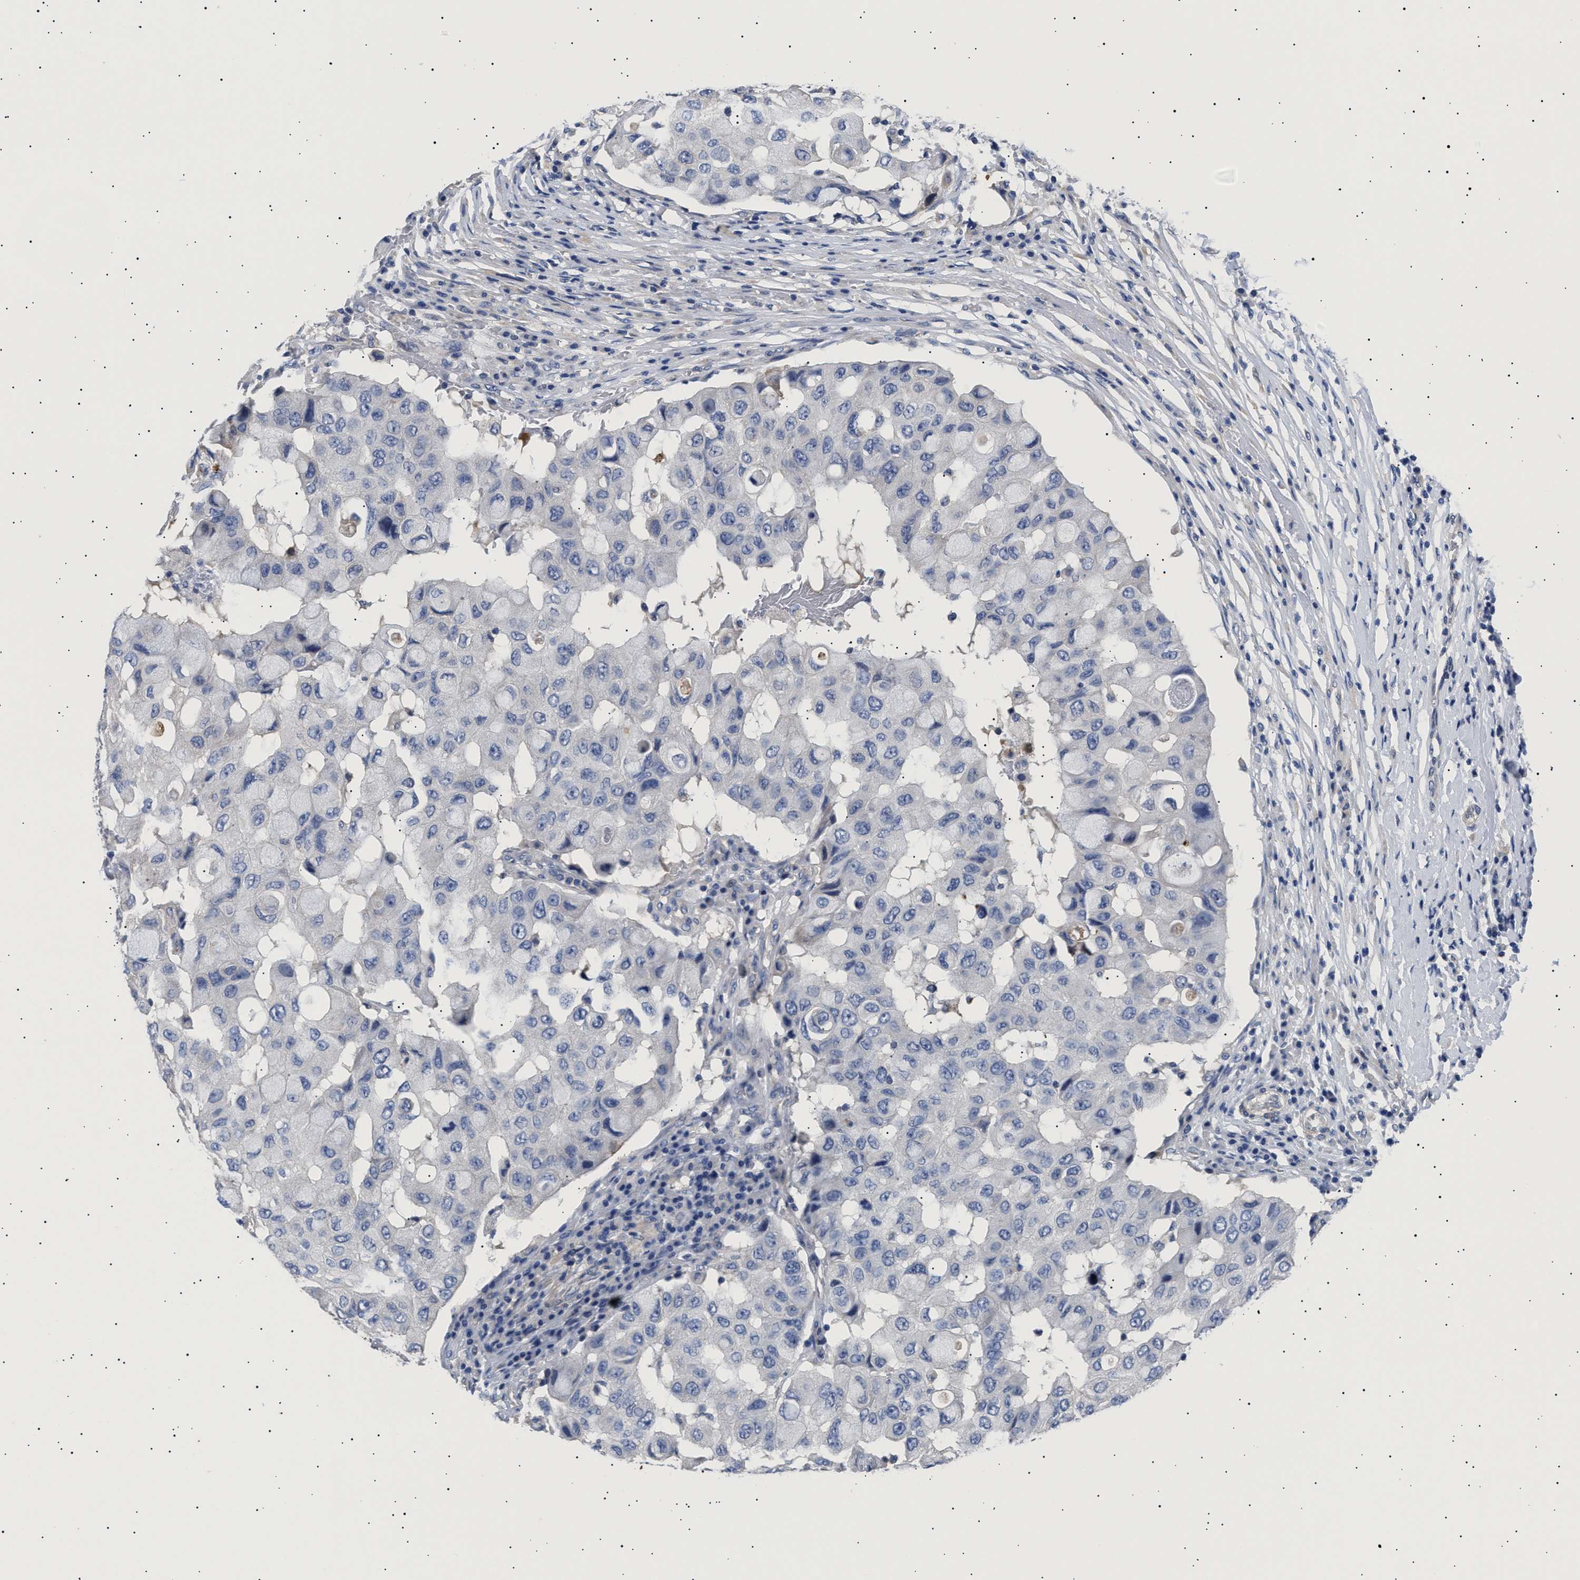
{"staining": {"intensity": "negative", "quantity": "none", "location": "none"}, "tissue": "breast cancer", "cell_type": "Tumor cells", "image_type": "cancer", "snomed": [{"axis": "morphology", "description": "Duct carcinoma"}, {"axis": "topography", "description": "Breast"}], "caption": "Infiltrating ductal carcinoma (breast) was stained to show a protein in brown. There is no significant staining in tumor cells. (DAB (3,3'-diaminobenzidine) immunohistochemistry (IHC), high magnification).", "gene": "HEMGN", "patient": {"sex": "female", "age": 27}}